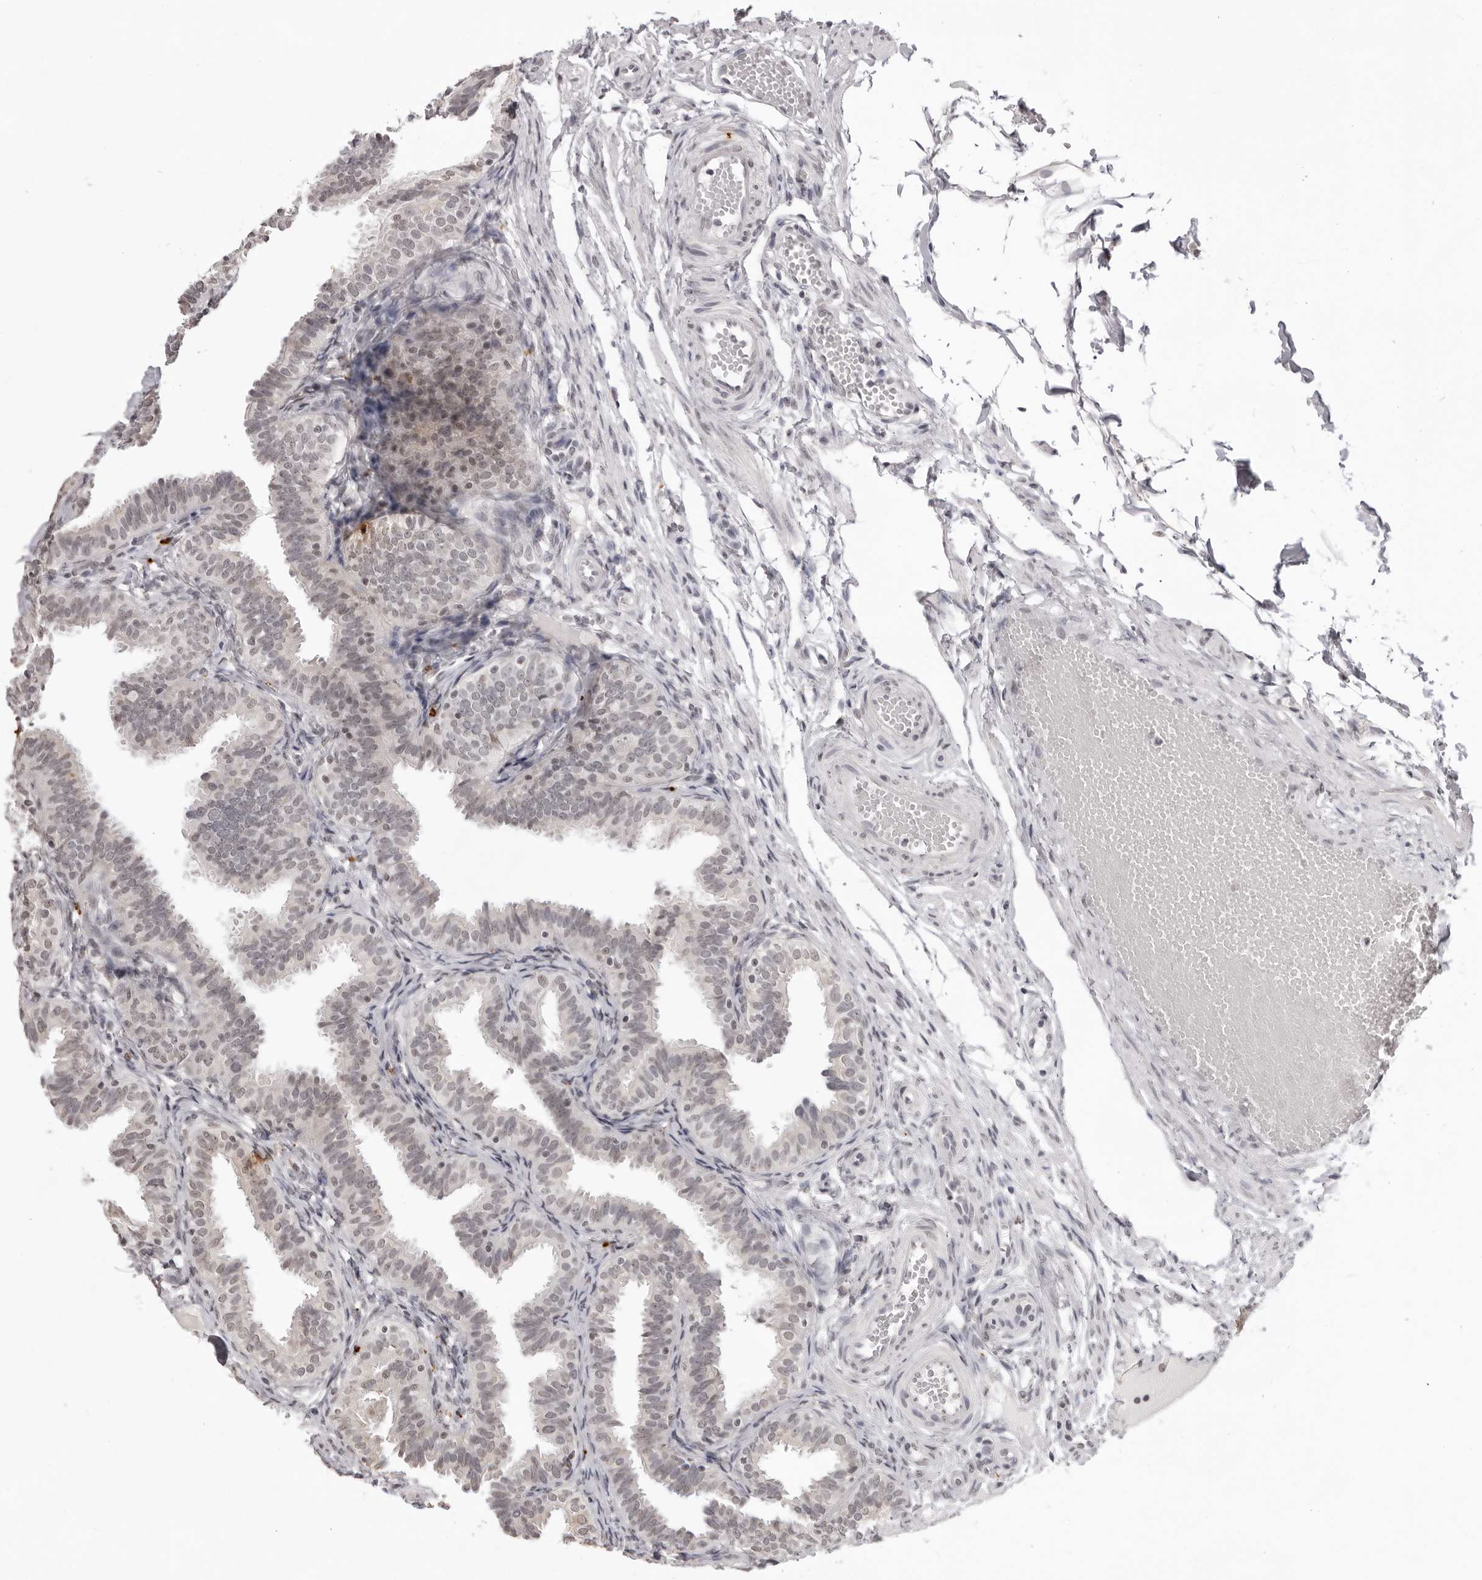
{"staining": {"intensity": "weak", "quantity": "<25%", "location": "nuclear"}, "tissue": "fallopian tube", "cell_type": "Glandular cells", "image_type": "normal", "snomed": [{"axis": "morphology", "description": "Normal tissue, NOS"}, {"axis": "topography", "description": "Fallopian tube"}], "caption": "High magnification brightfield microscopy of unremarkable fallopian tube stained with DAB (3,3'-diaminobenzidine) (brown) and counterstained with hematoxylin (blue): glandular cells show no significant expression.", "gene": "NTM", "patient": {"sex": "female", "age": 35}}